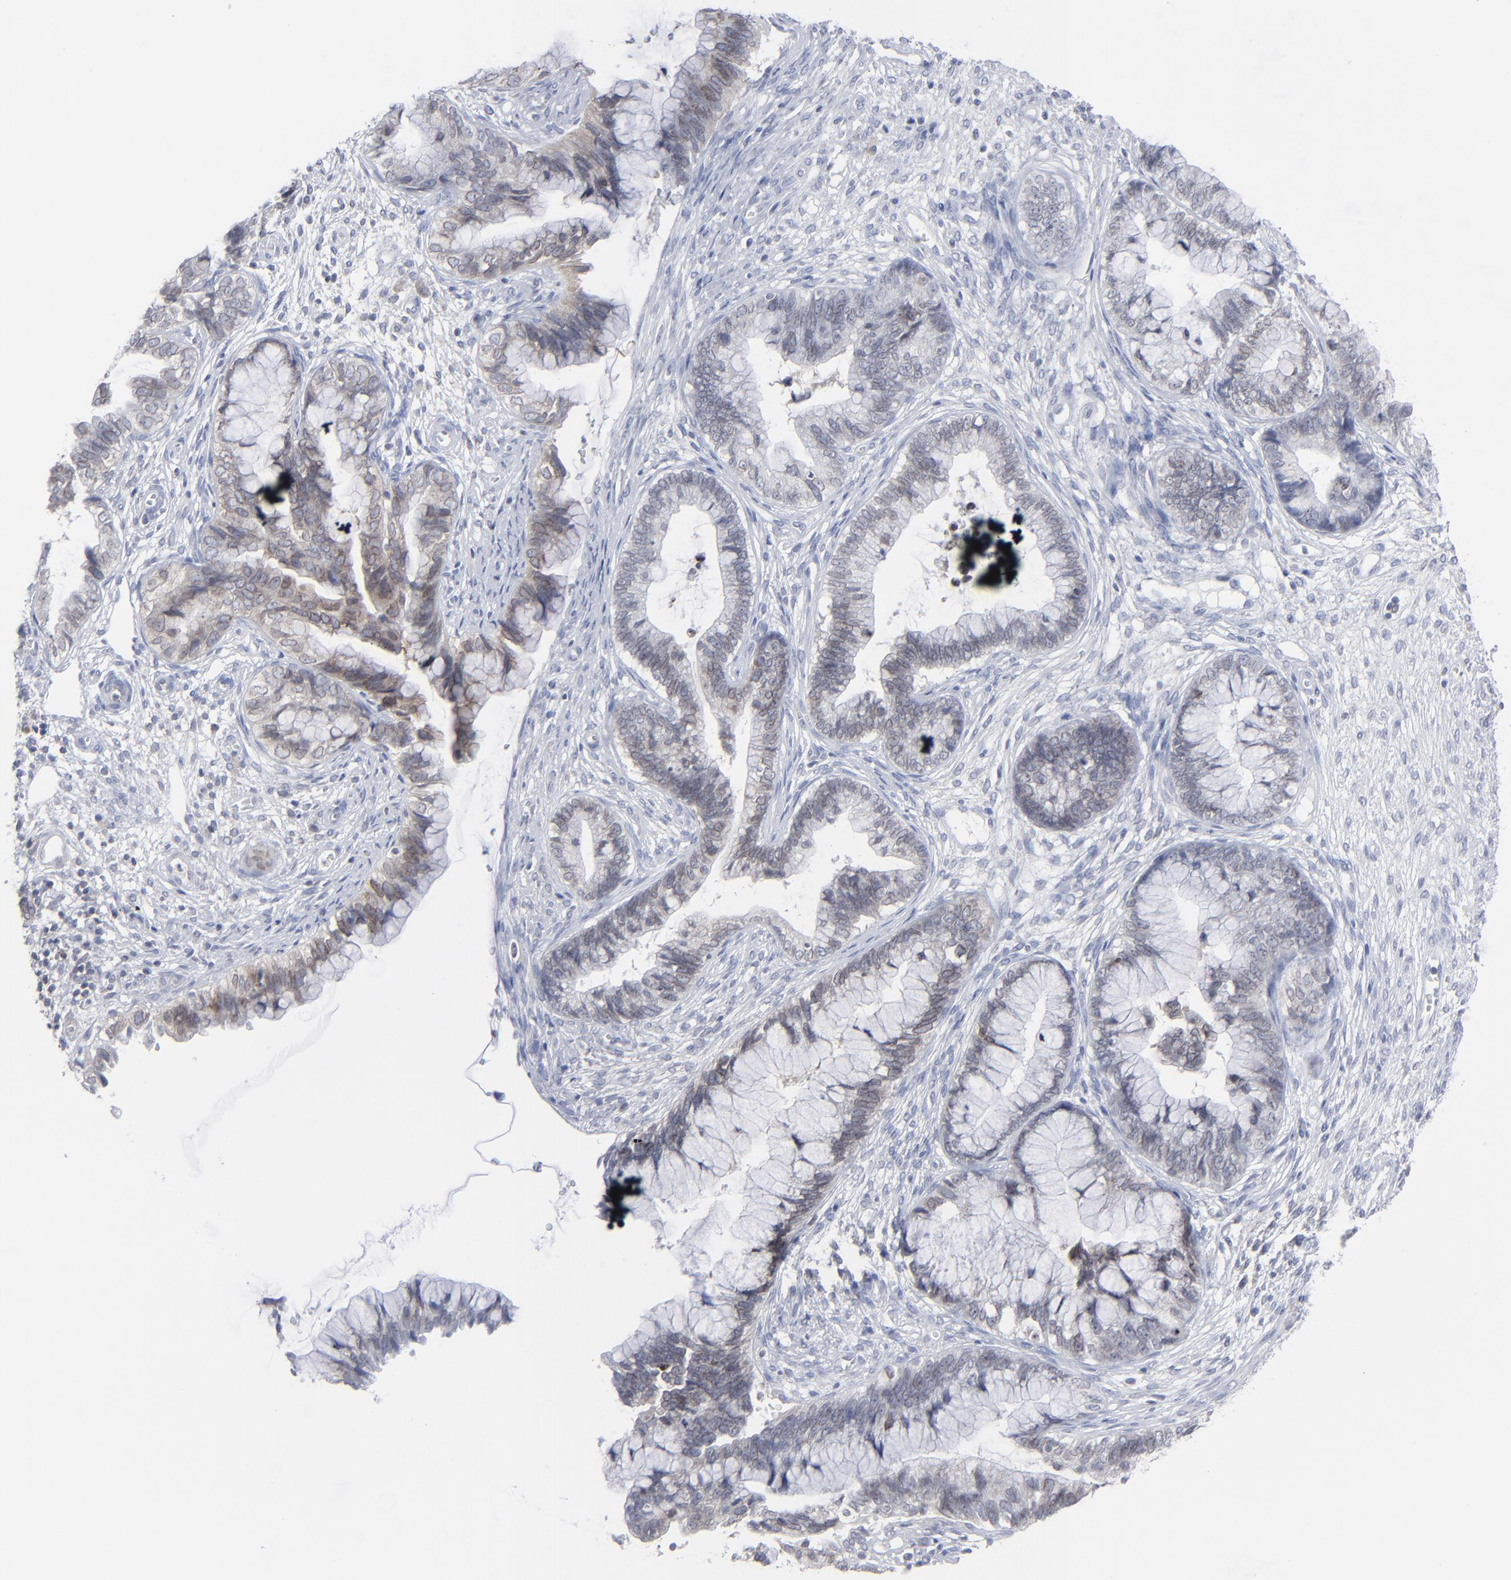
{"staining": {"intensity": "negative", "quantity": "none", "location": "none"}, "tissue": "cervical cancer", "cell_type": "Tumor cells", "image_type": "cancer", "snomed": [{"axis": "morphology", "description": "Adenocarcinoma, NOS"}, {"axis": "topography", "description": "Cervix"}], "caption": "Protein analysis of cervical cancer (adenocarcinoma) displays no significant positivity in tumor cells. (DAB (3,3'-diaminobenzidine) IHC visualized using brightfield microscopy, high magnification).", "gene": "NUP88", "patient": {"sex": "female", "age": 44}}